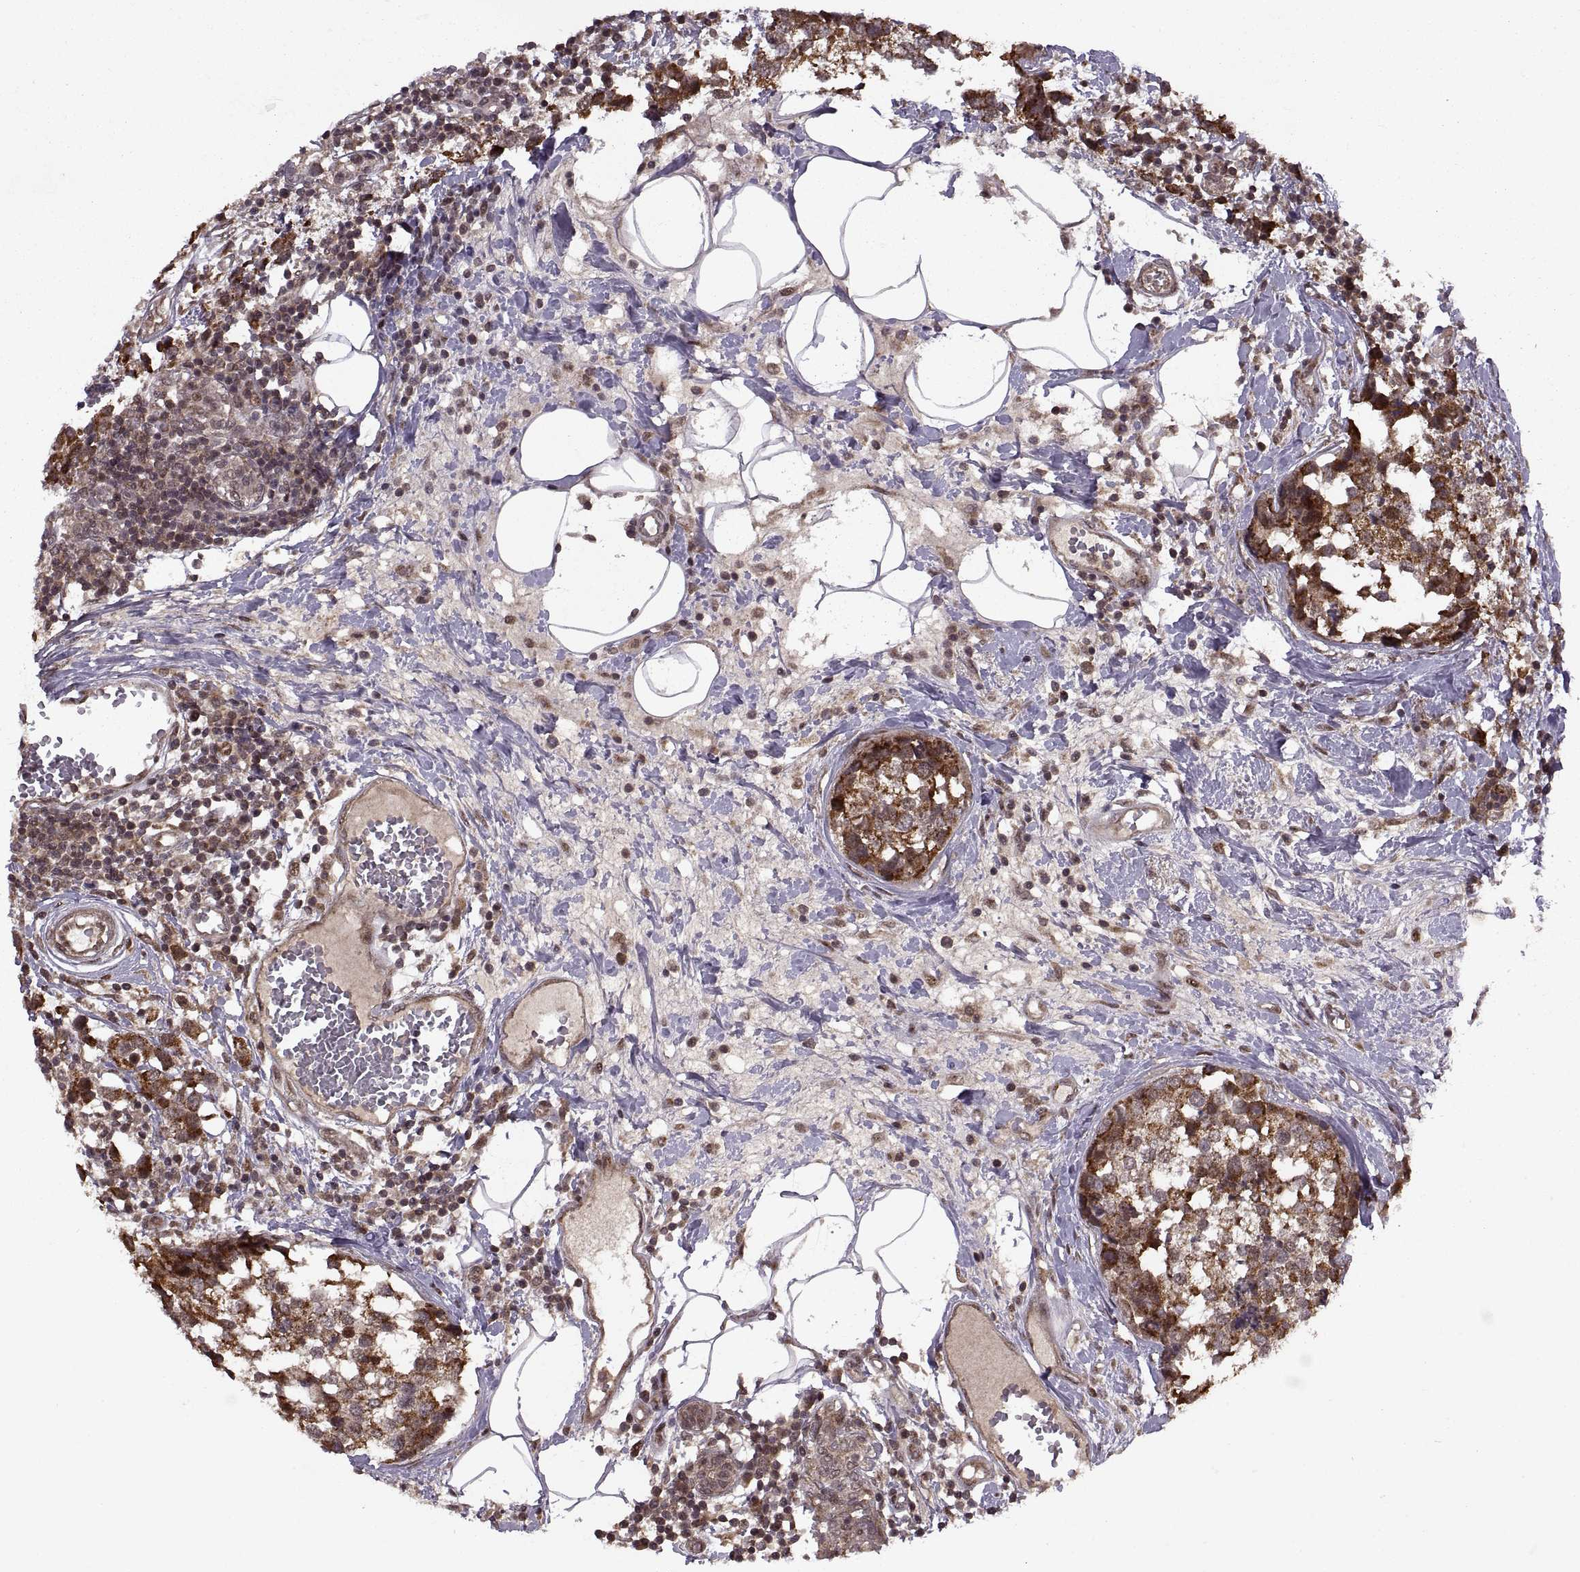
{"staining": {"intensity": "strong", "quantity": ">75%", "location": "cytoplasmic/membranous"}, "tissue": "breast cancer", "cell_type": "Tumor cells", "image_type": "cancer", "snomed": [{"axis": "morphology", "description": "Lobular carcinoma"}, {"axis": "topography", "description": "Breast"}], "caption": "Immunohistochemical staining of breast cancer exhibits high levels of strong cytoplasmic/membranous expression in about >75% of tumor cells.", "gene": "PTOV1", "patient": {"sex": "female", "age": 59}}